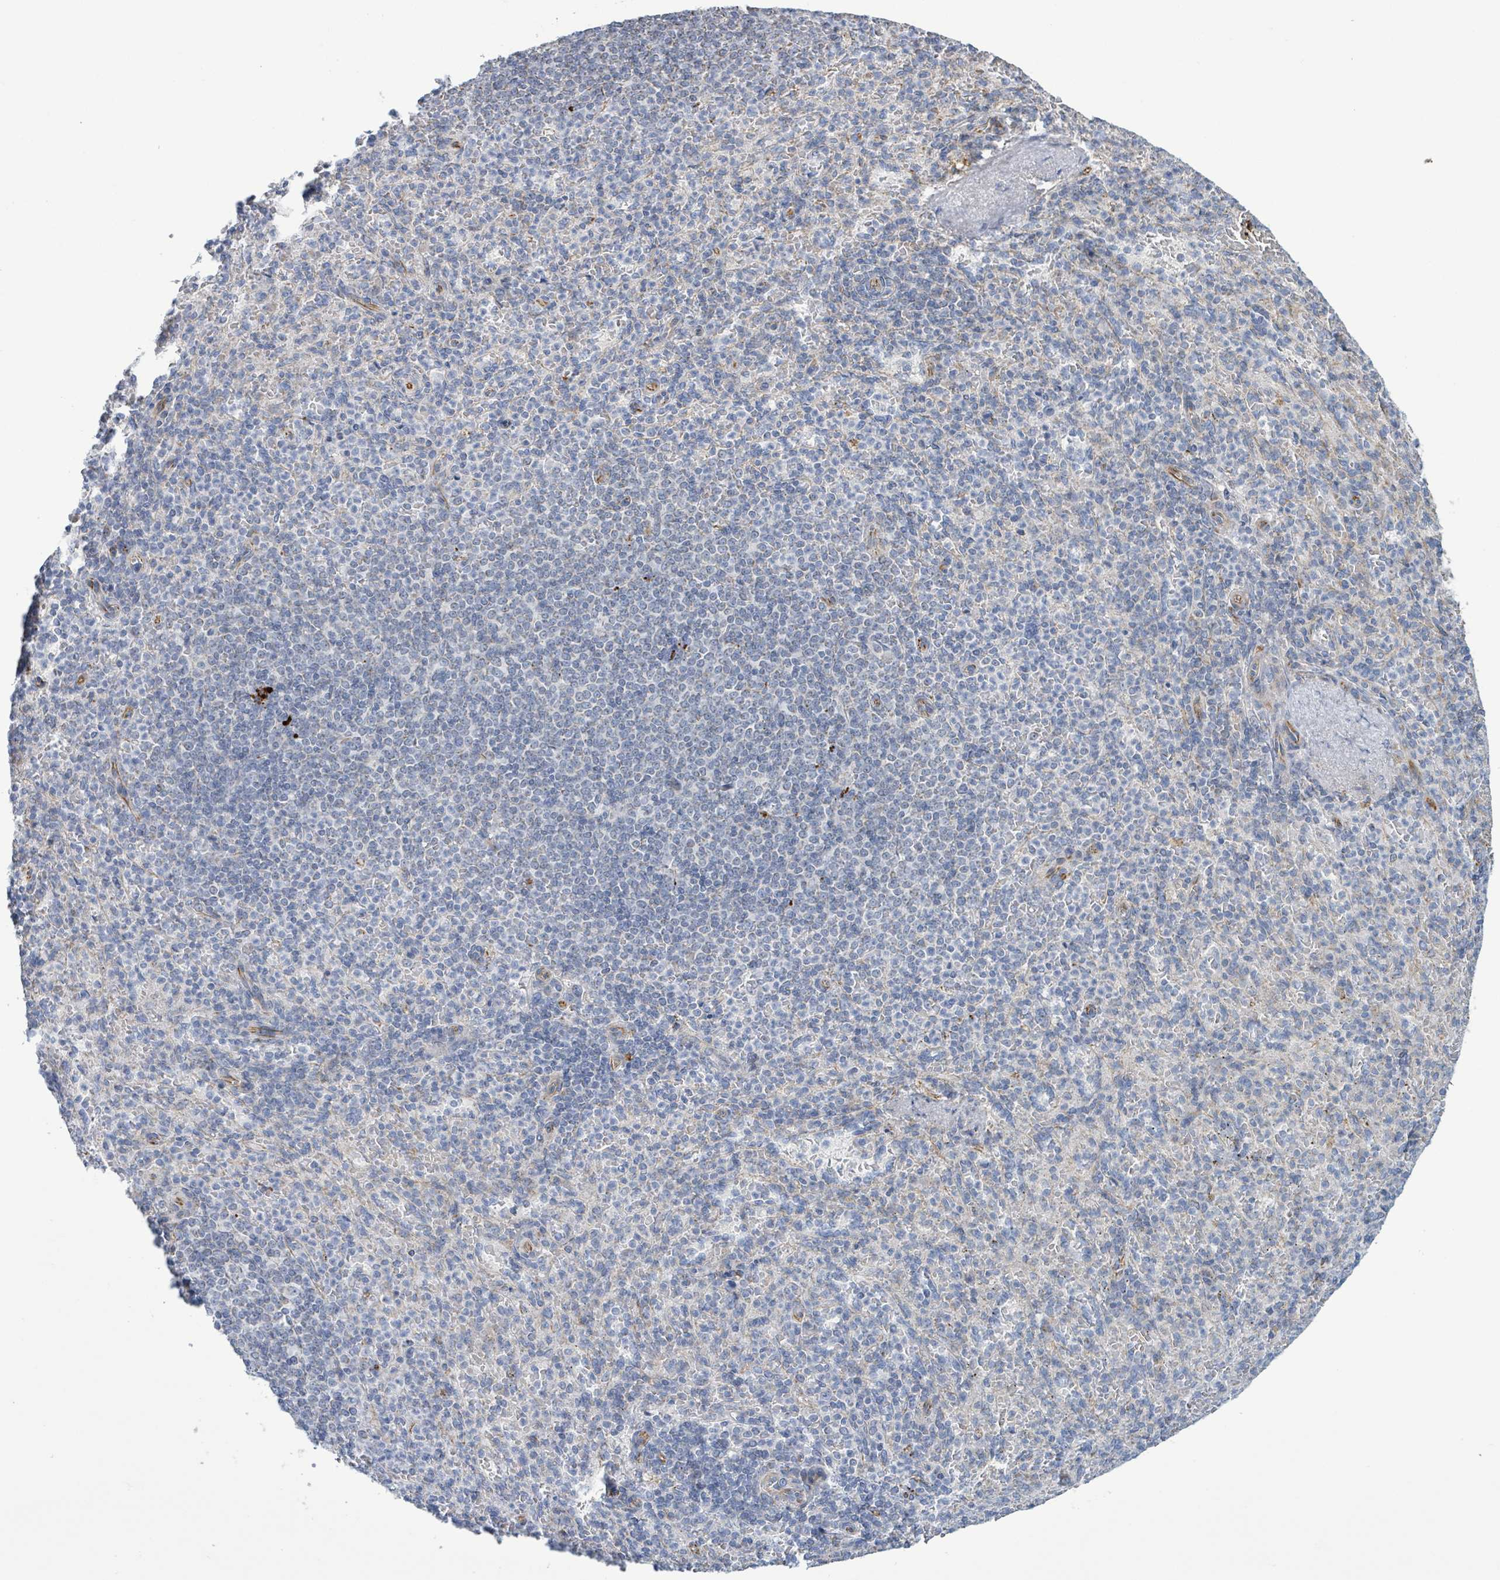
{"staining": {"intensity": "negative", "quantity": "none", "location": "none"}, "tissue": "spleen", "cell_type": "Cells in red pulp", "image_type": "normal", "snomed": [{"axis": "morphology", "description": "Normal tissue, NOS"}, {"axis": "topography", "description": "Spleen"}], "caption": "Micrograph shows no significant protein expression in cells in red pulp of unremarkable spleen.", "gene": "ALG12", "patient": {"sex": "female", "age": 74}}